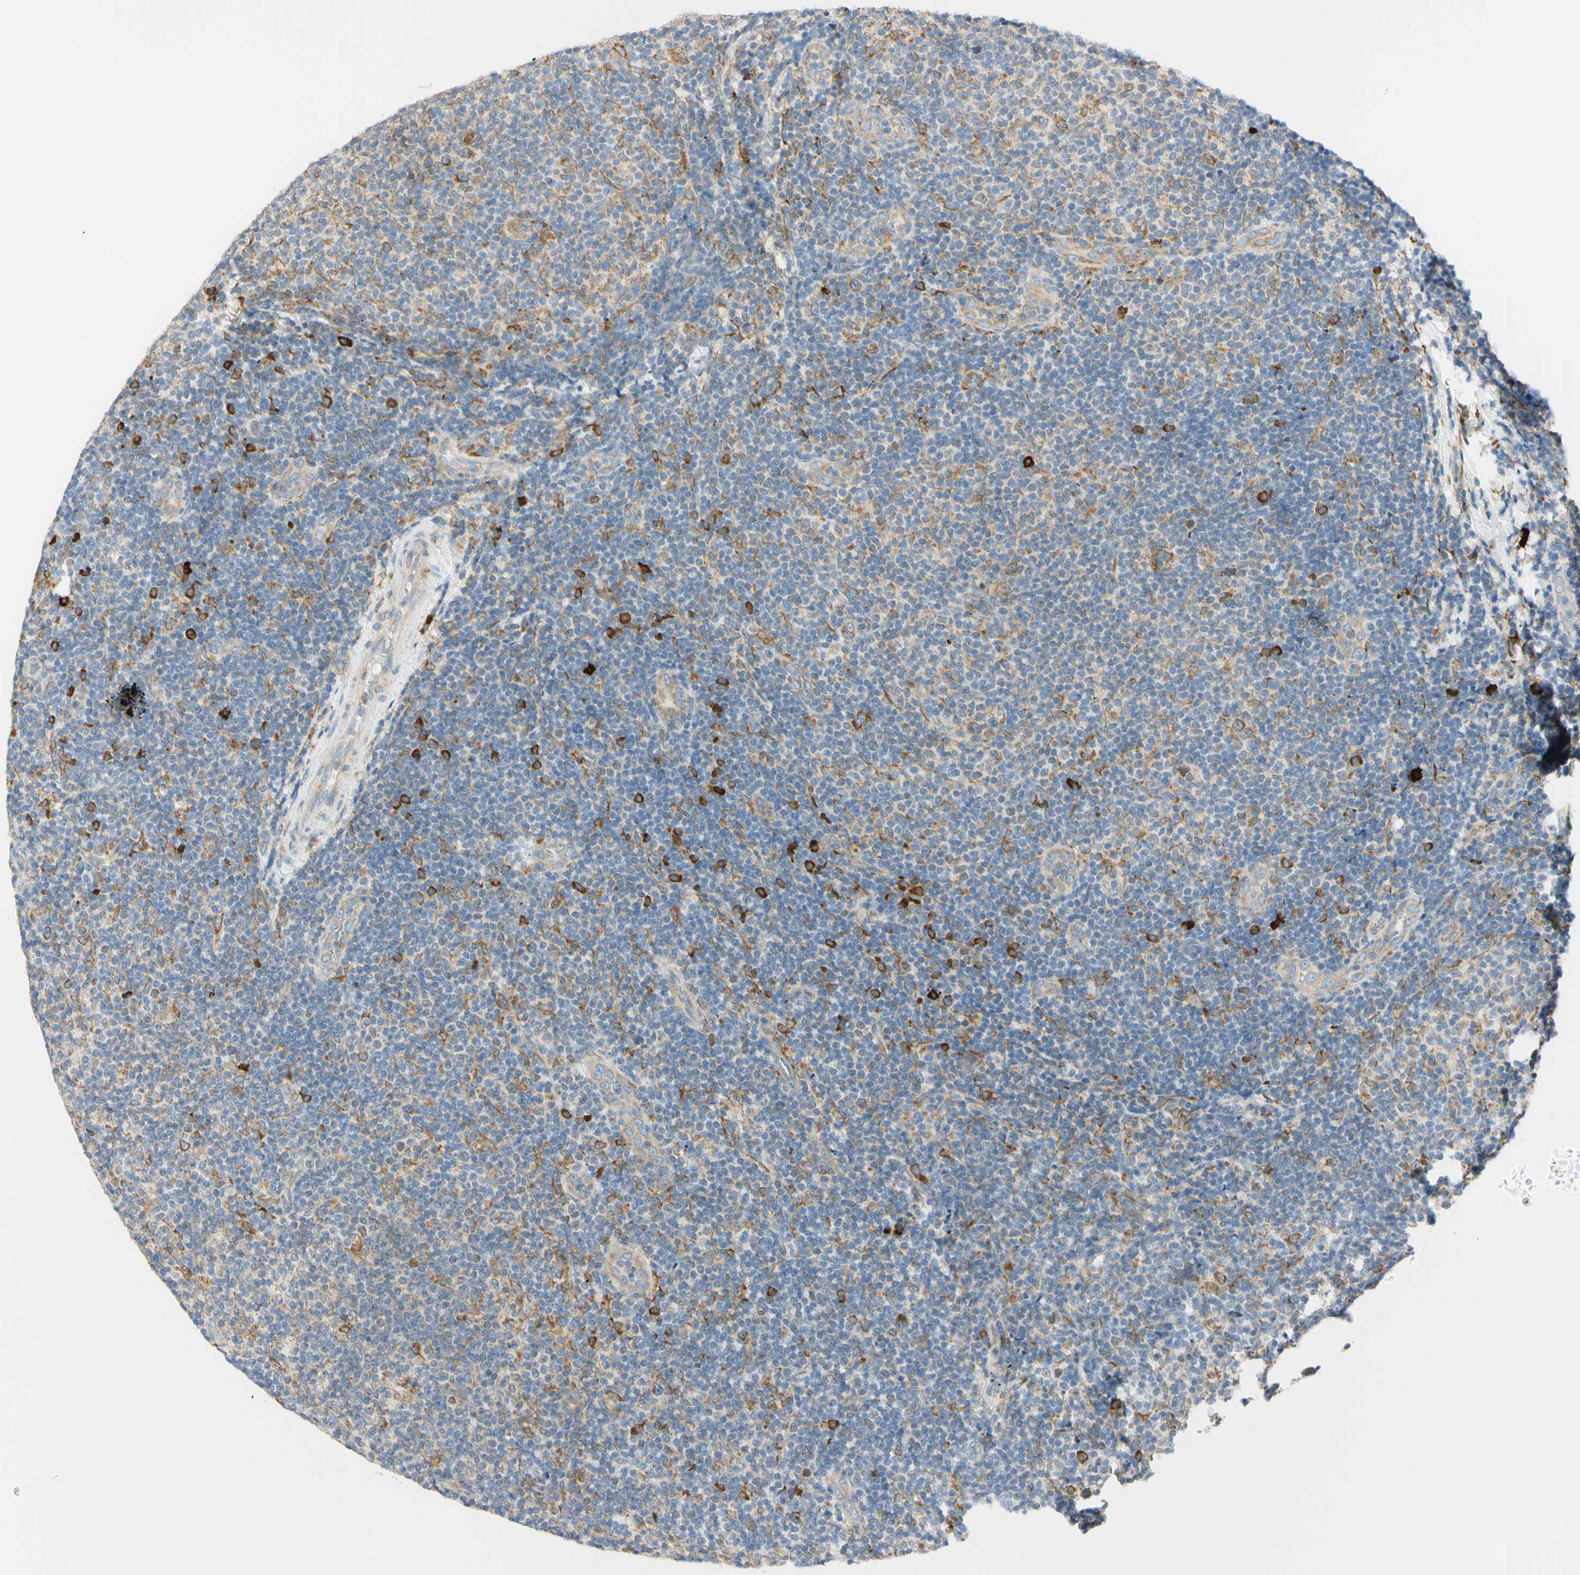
{"staining": {"intensity": "weak", "quantity": "<25%", "location": "cytoplasmic/membranous"}, "tissue": "lymphoma", "cell_type": "Tumor cells", "image_type": "cancer", "snomed": [{"axis": "morphology", "description": "Malignant lymphoma, non-Hodgkin's type, Low grade"}, {"axis": "topography", "description": "Lymph node"}], "caption": "Immunohistochemistry image of neoplastic tissue: human lymphoma stained with DAB displays no significant protein positivity in tumor cells. The staining was performed using DAB (3,3'-diaminobenzidine) to visualize the protein expression in brown, while the nuclei were stained in blue with hematoxylin (Magnification: 20x).", "gene": "MANF", "patient": {"sex": "male", "age": 83}}